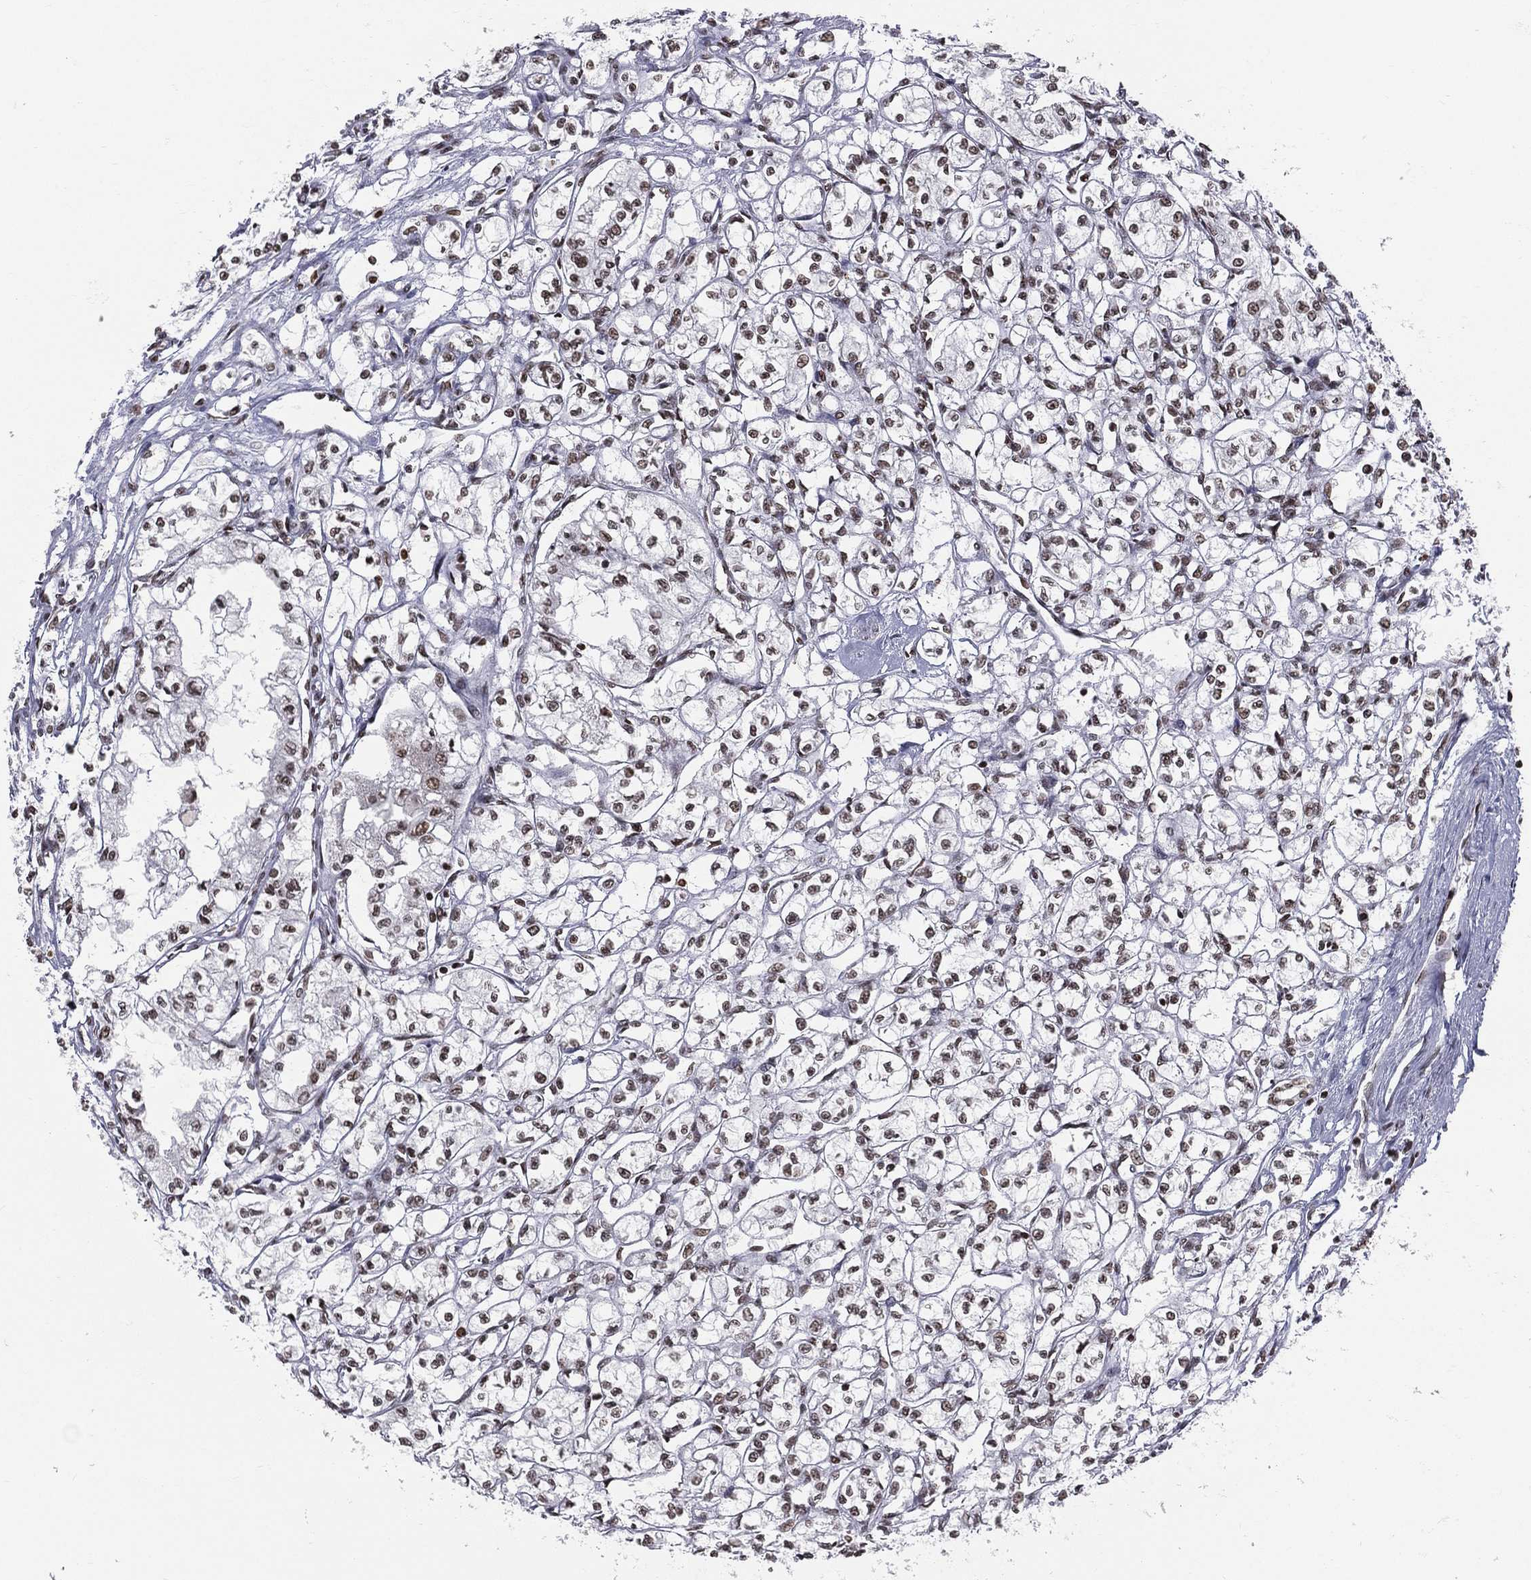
{"staining": {"intensity": "moderate", "quantity": ">75%", "location": "nuclear"}, "tissue": "renal cancer", "cell_type": "Tumor cells", "image_type": "cancer", "snomed": [{"axis": "morphology", "description": "Adenocarcinoma, NOS"}, {"axis": "topography", "description": "Kidney"}], "caption": "Tumor cells show medium levels of moderate nuclear positivity in about >75% of cells in human renal cancer (adenocarcinoma). (DAB (3,3'-diaminobenzidine) IHC, brown staining for protein, blue staining for nuclei).", "gene": "RFX7", "patient": {"sex": "male", "age": 56}}